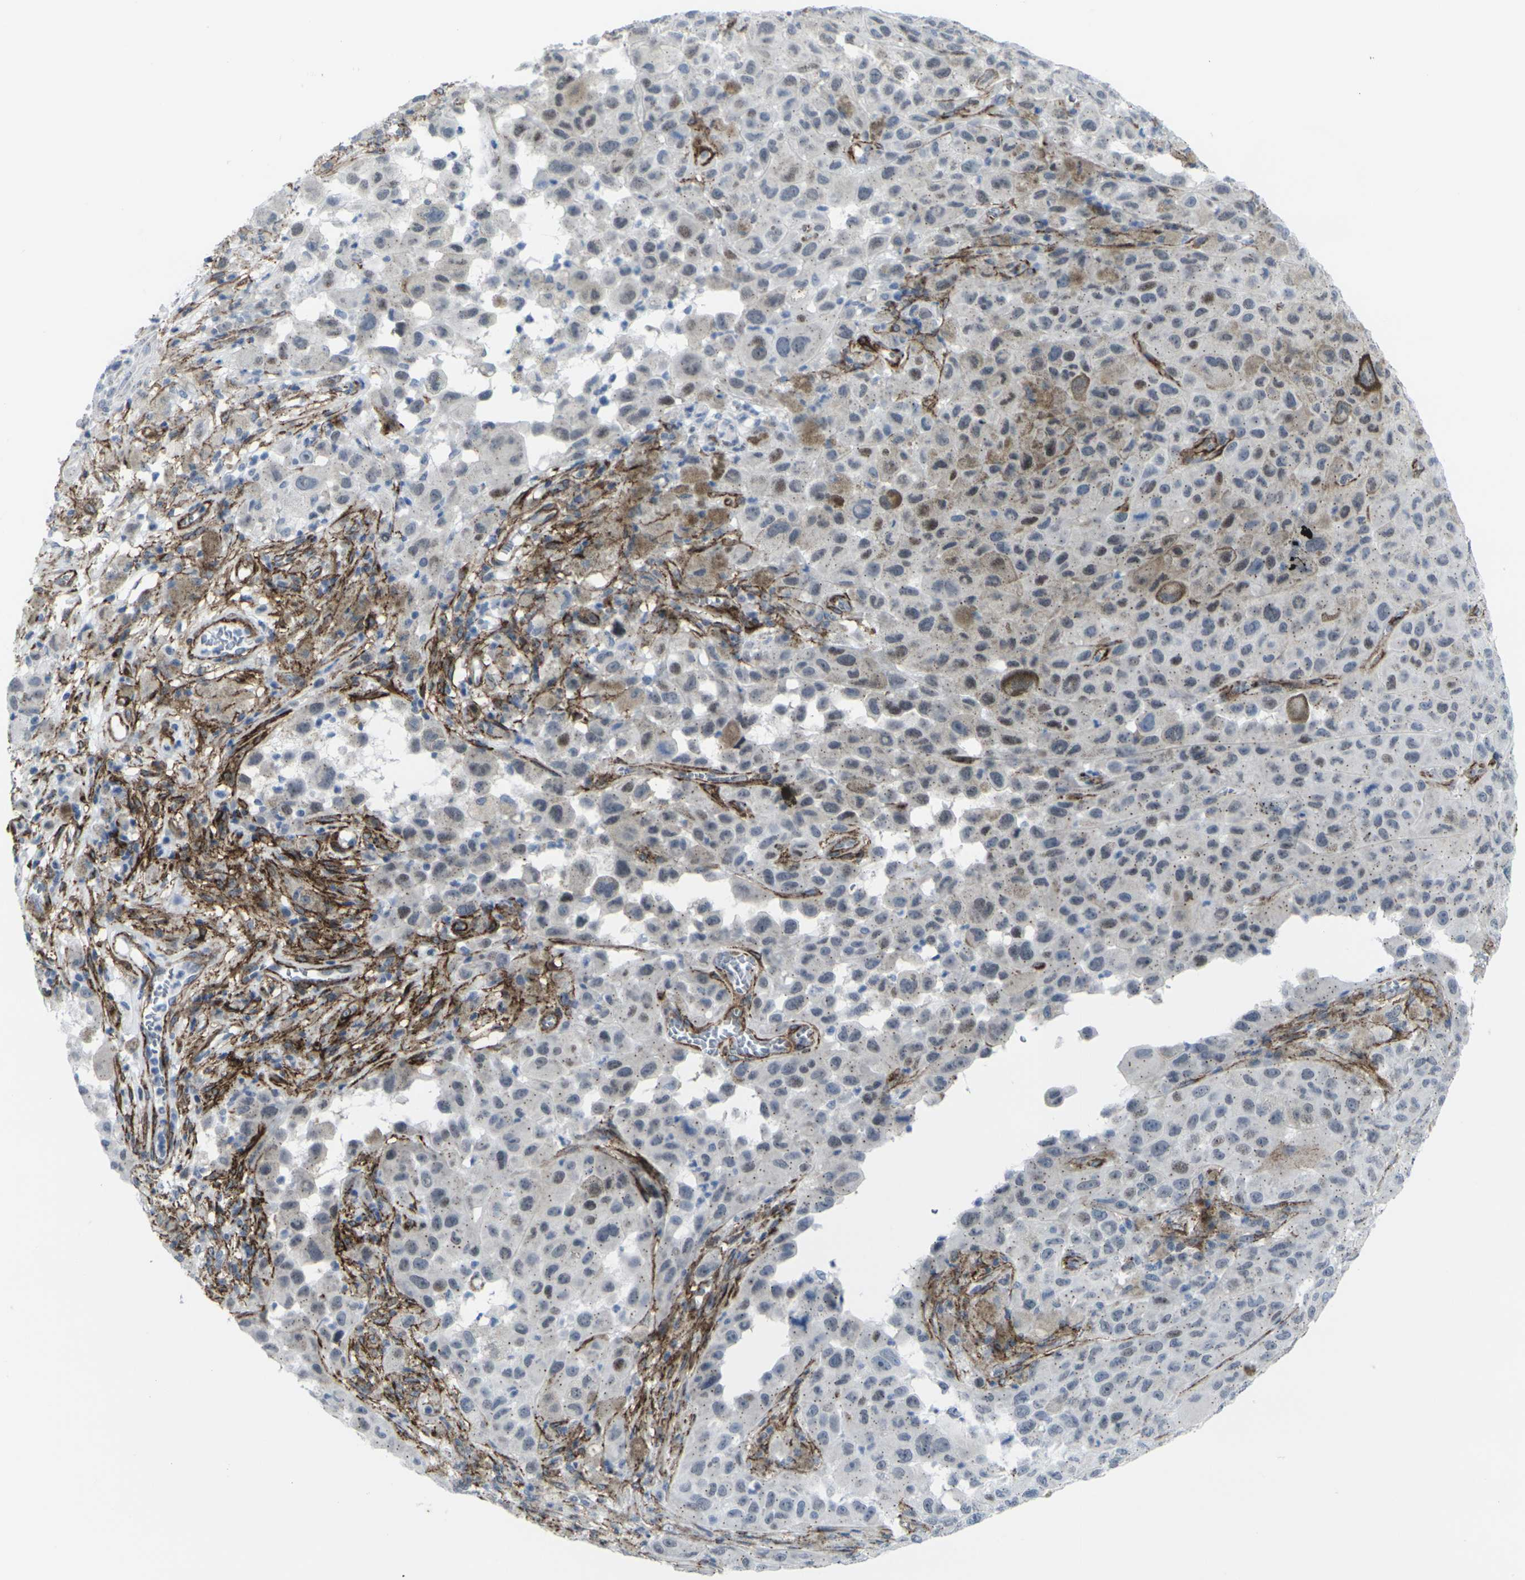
{"staining": {"intensity": "weak", "quantity": "<25%", "location": "cytoplasmic/membranous"}, "tissue": "melanoma", "cell_type": "Tumor cells", "image_type": "cancer", "snomed": [{"axis": "morphology", "description": "Malignant melanoma, NOS"}, {"axis": "topography", "description": "Skin"}], "caption": "The histopathology image shows no significant positivity in tumor cells of malignant melanoma.", "gene": "CDH11", "patient": {"sex": "male", "age": 96}}